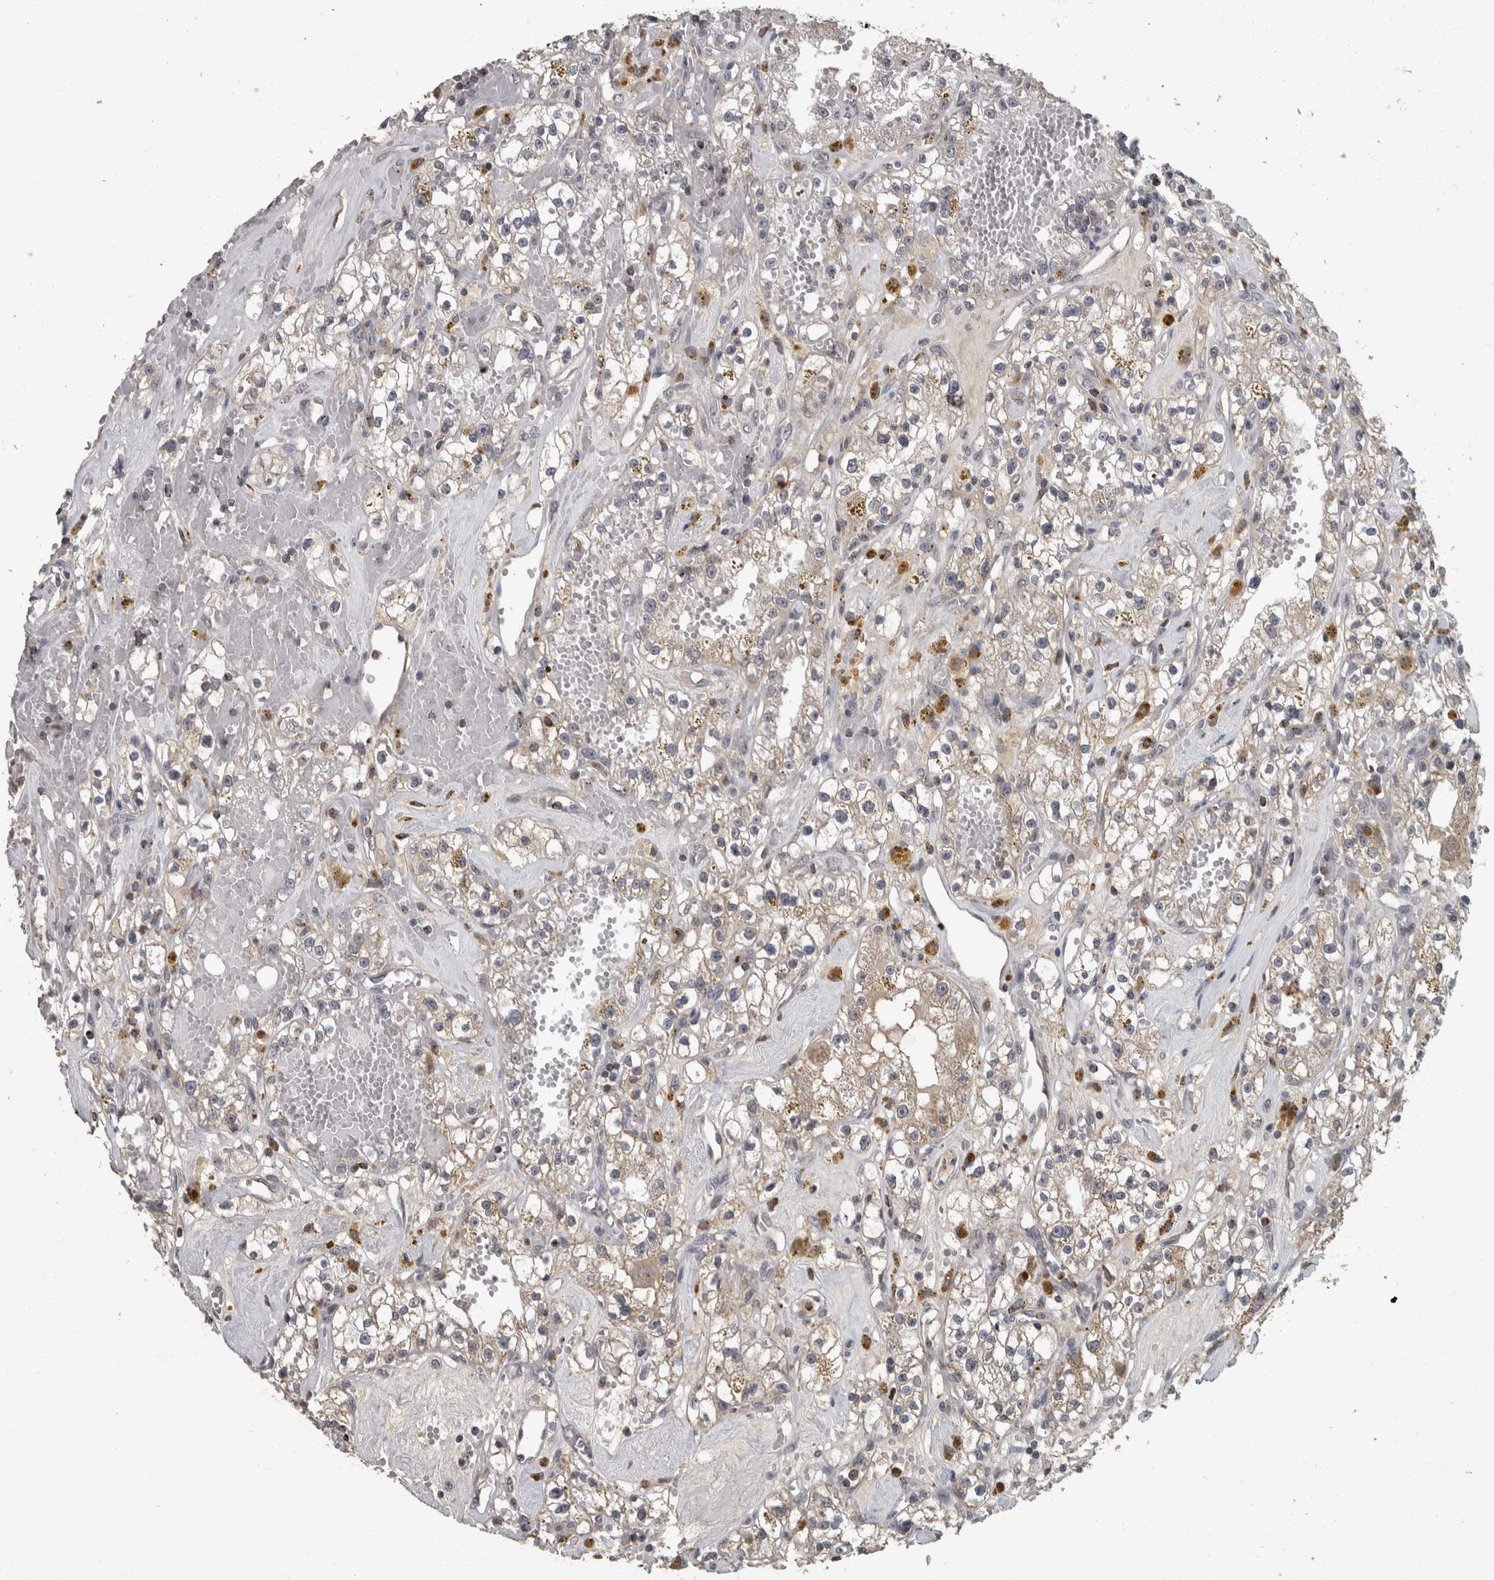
{"staining": {"intensity": "weak", "quantity": ">75%", "location": "cytoplasmic/membranous"}, "tissue": "renal cancer", "cell_type": "Tumor cells", "image_type": "cancer", "snomed": [{"axis": "morphology", "description": "Adenocarcinoma, NOS"}, {"axis": "topography", "description": "Kidney"}], "caption": "Protein staining reveals weak cytoplasmic/membranous positivity in about >75% of tumor cells in adenocarcinoma (renal).", "gene": "NAAA", "patient": {"sex": "male", "age": 56}}